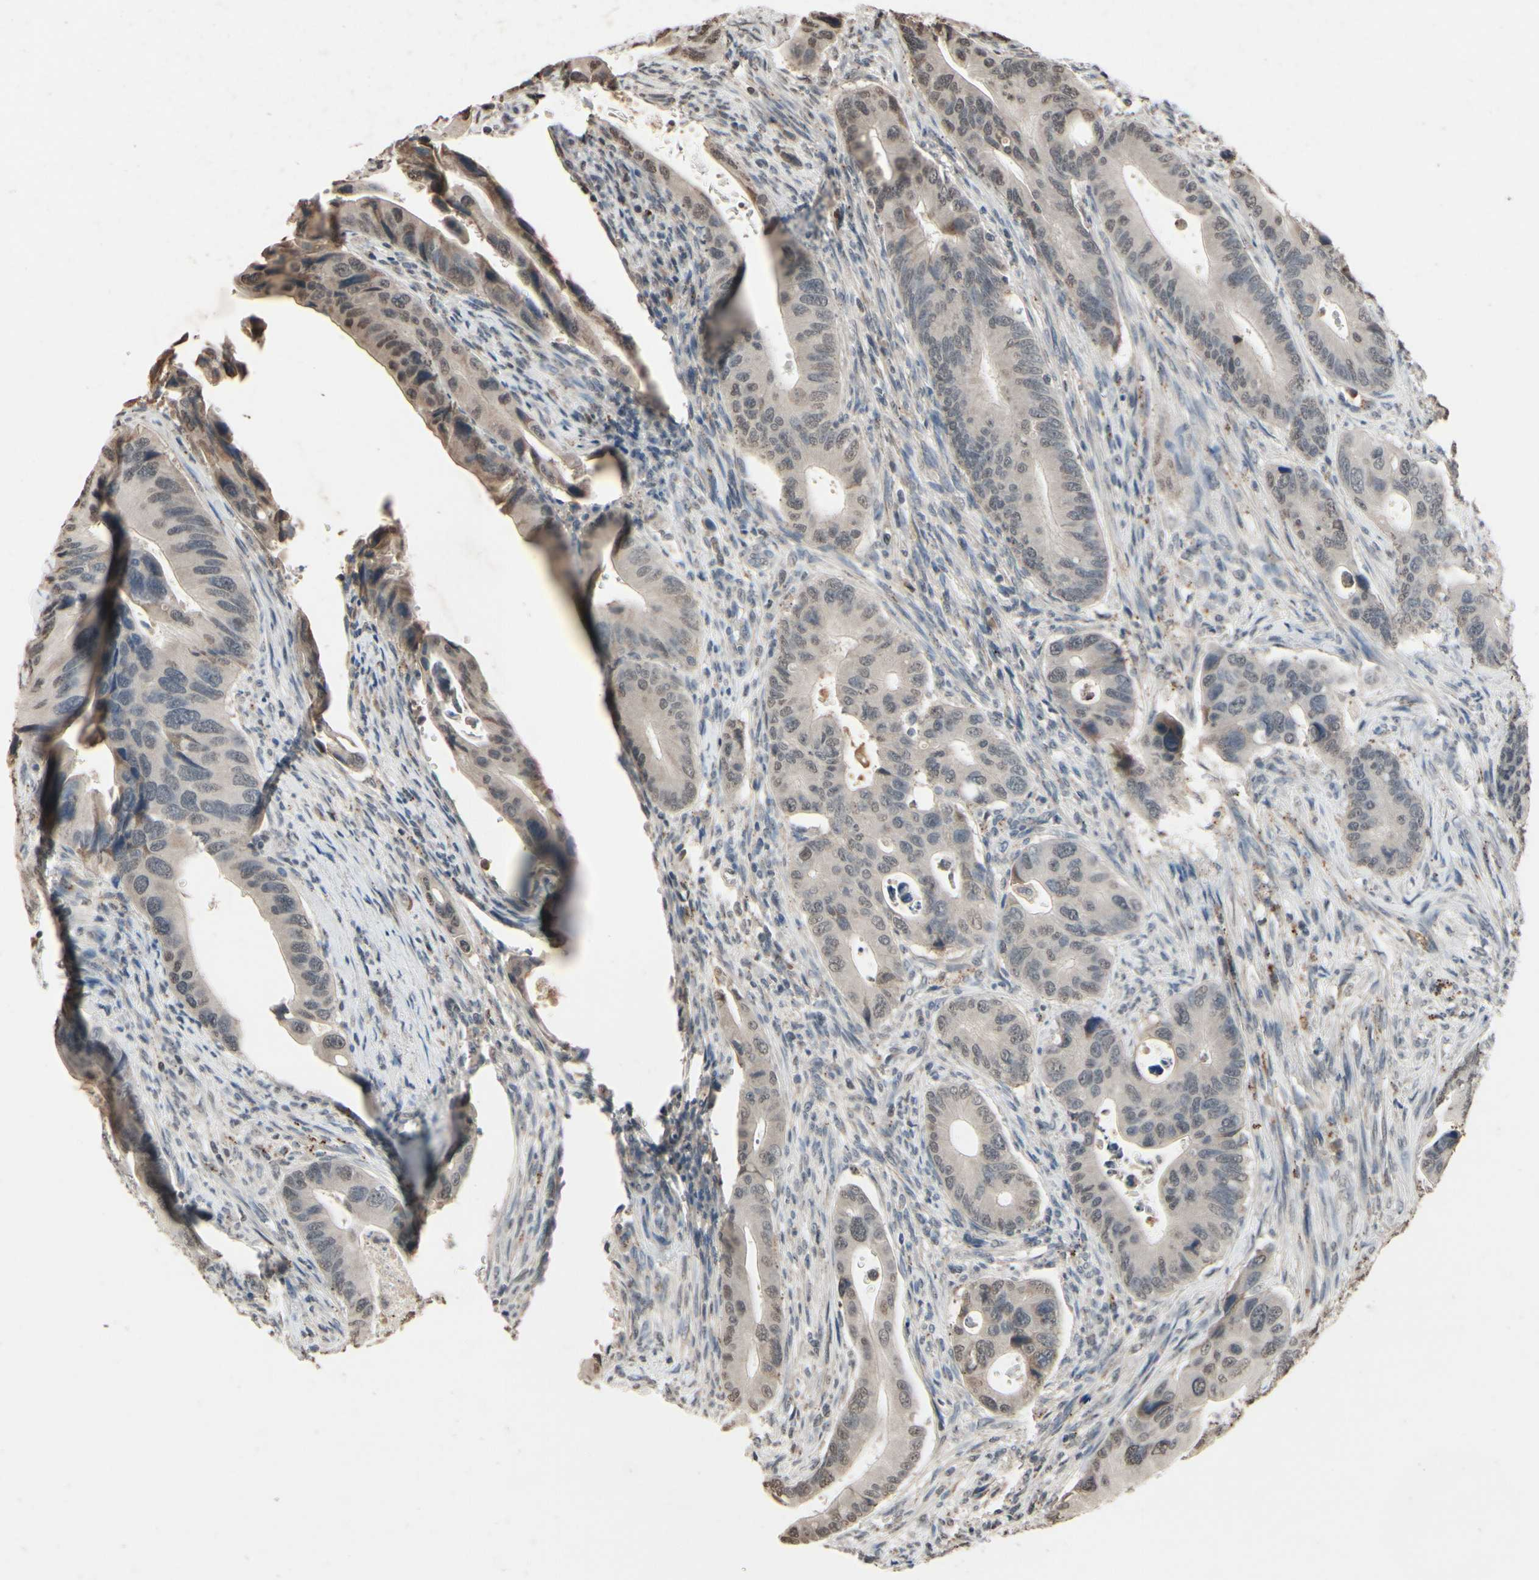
{"staining": {"intensity": "weak", "quantity": "<25%", "location": "nuclear"}, "tissue": "colorectal cancer", "cell_type": "Tumor cells", "image_type": "cancer", "snomed": [{"axis": "morphology", "description": "Adenocarcinoma, NOS"}, {"axis": "topography", "description": "Rectum"}], "caption": "IHC of human colorectal cancer (adenocarcinoma) reveals no positivity in tumor cells. Brightfield microscopy of IHC stained with DAB (3,3'-diaminobenzidine) (brown) and hematoxylin (blue), captured at high magnification.", "gene": "HIPK2", "patient": {"sex": "female", "age": 57}}